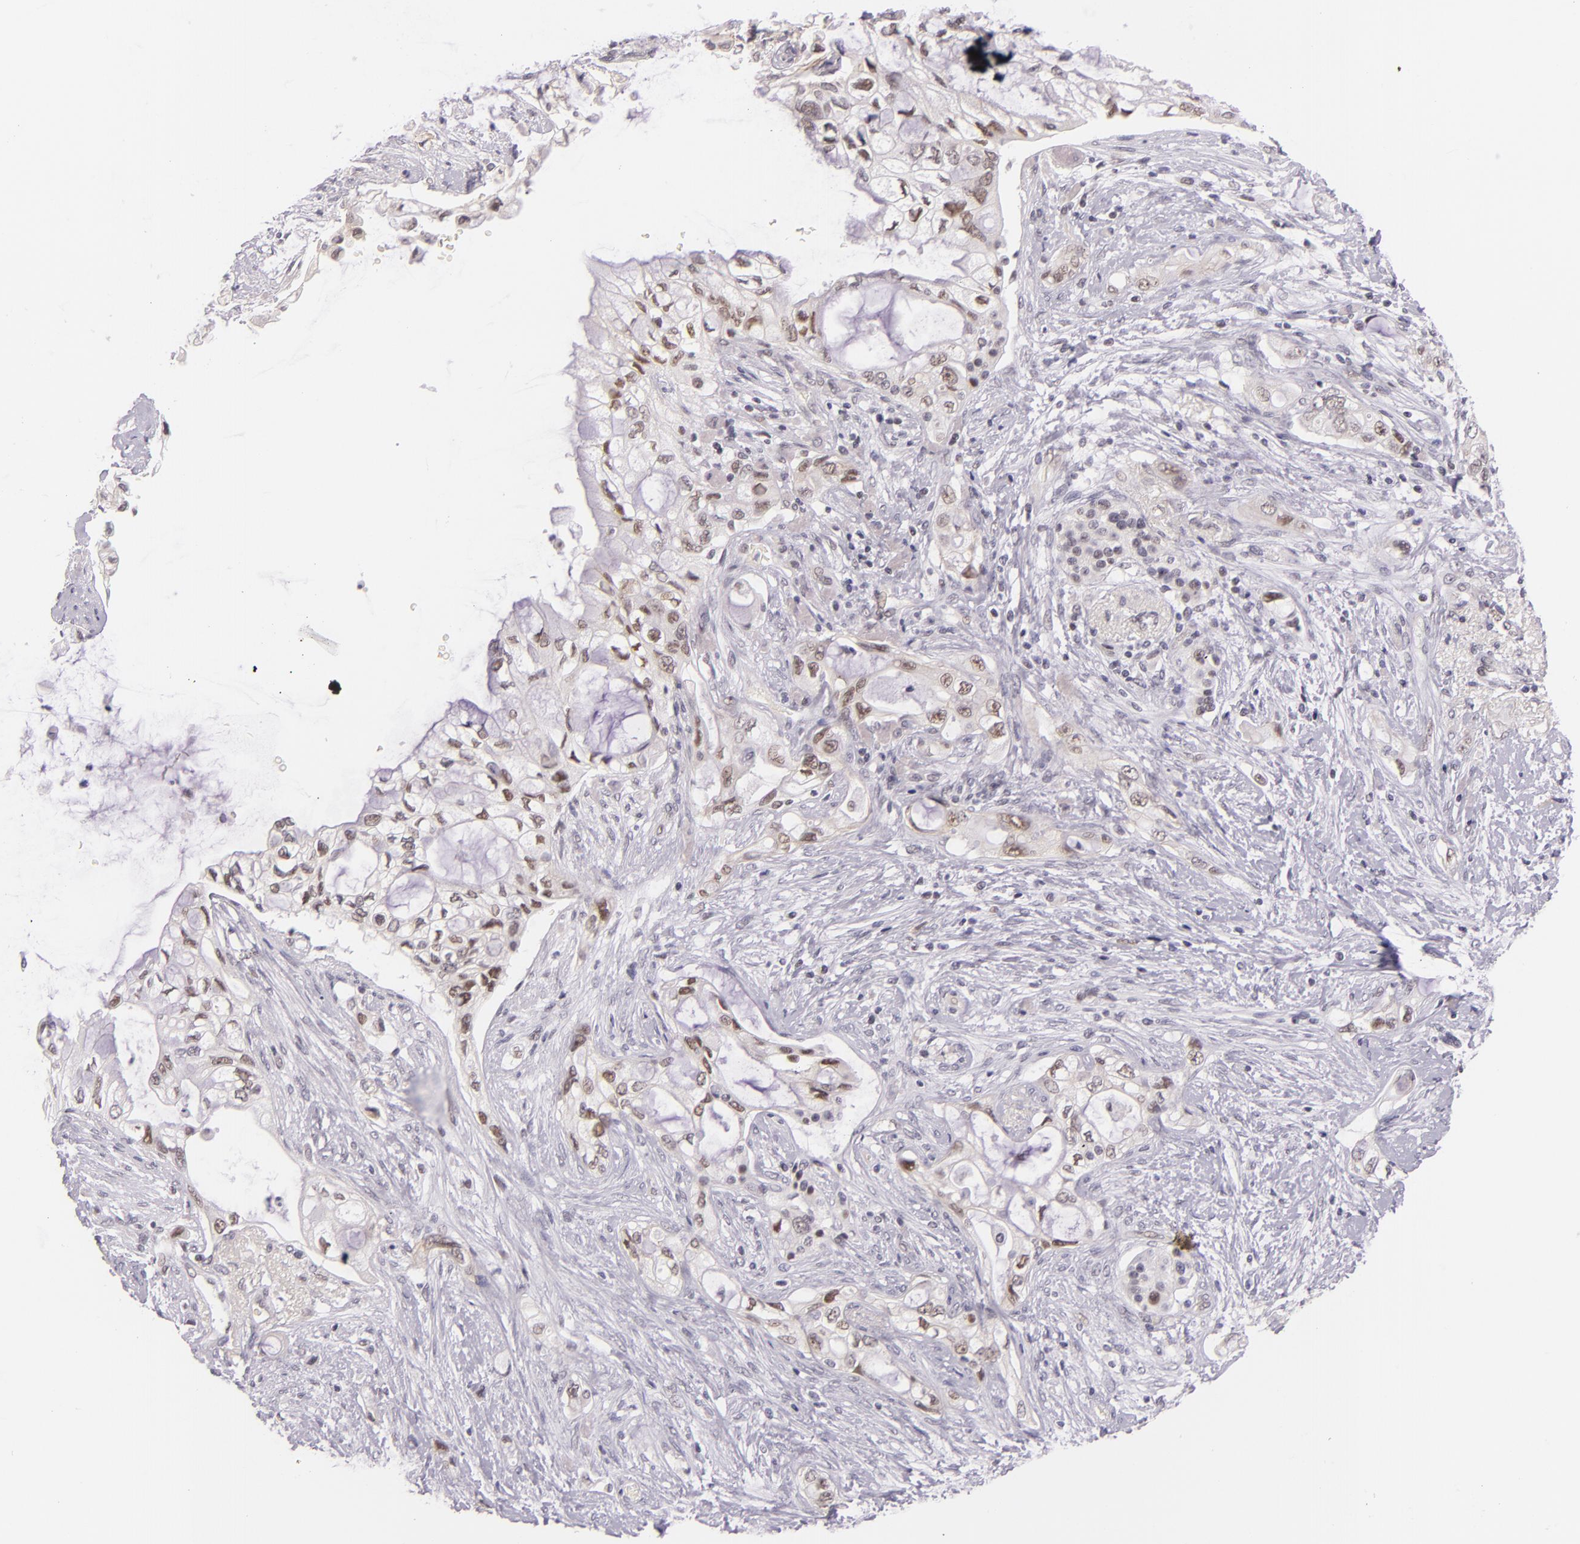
{"staining": {"intensity": "moderate", "quantity": "25%-75%", "location": "nuclear"}, "tissue": "pancreatic cancer", "cell_type": "Tumor cells", "image_type": "cancer", "snomed": [{"axis": "morphology", "description": "Adenocarcinoma, NOS"}, {"axis": "topography", "description": "Pancreas"}], "caption": "Adenocarcinoma (pancreatic) stained for a protein (brown) shows moderate nuclear positive expression in about 25%-75% of tumor cells.", "gene": "BCL3", "patient": {"sex": "female", "age": 70}}